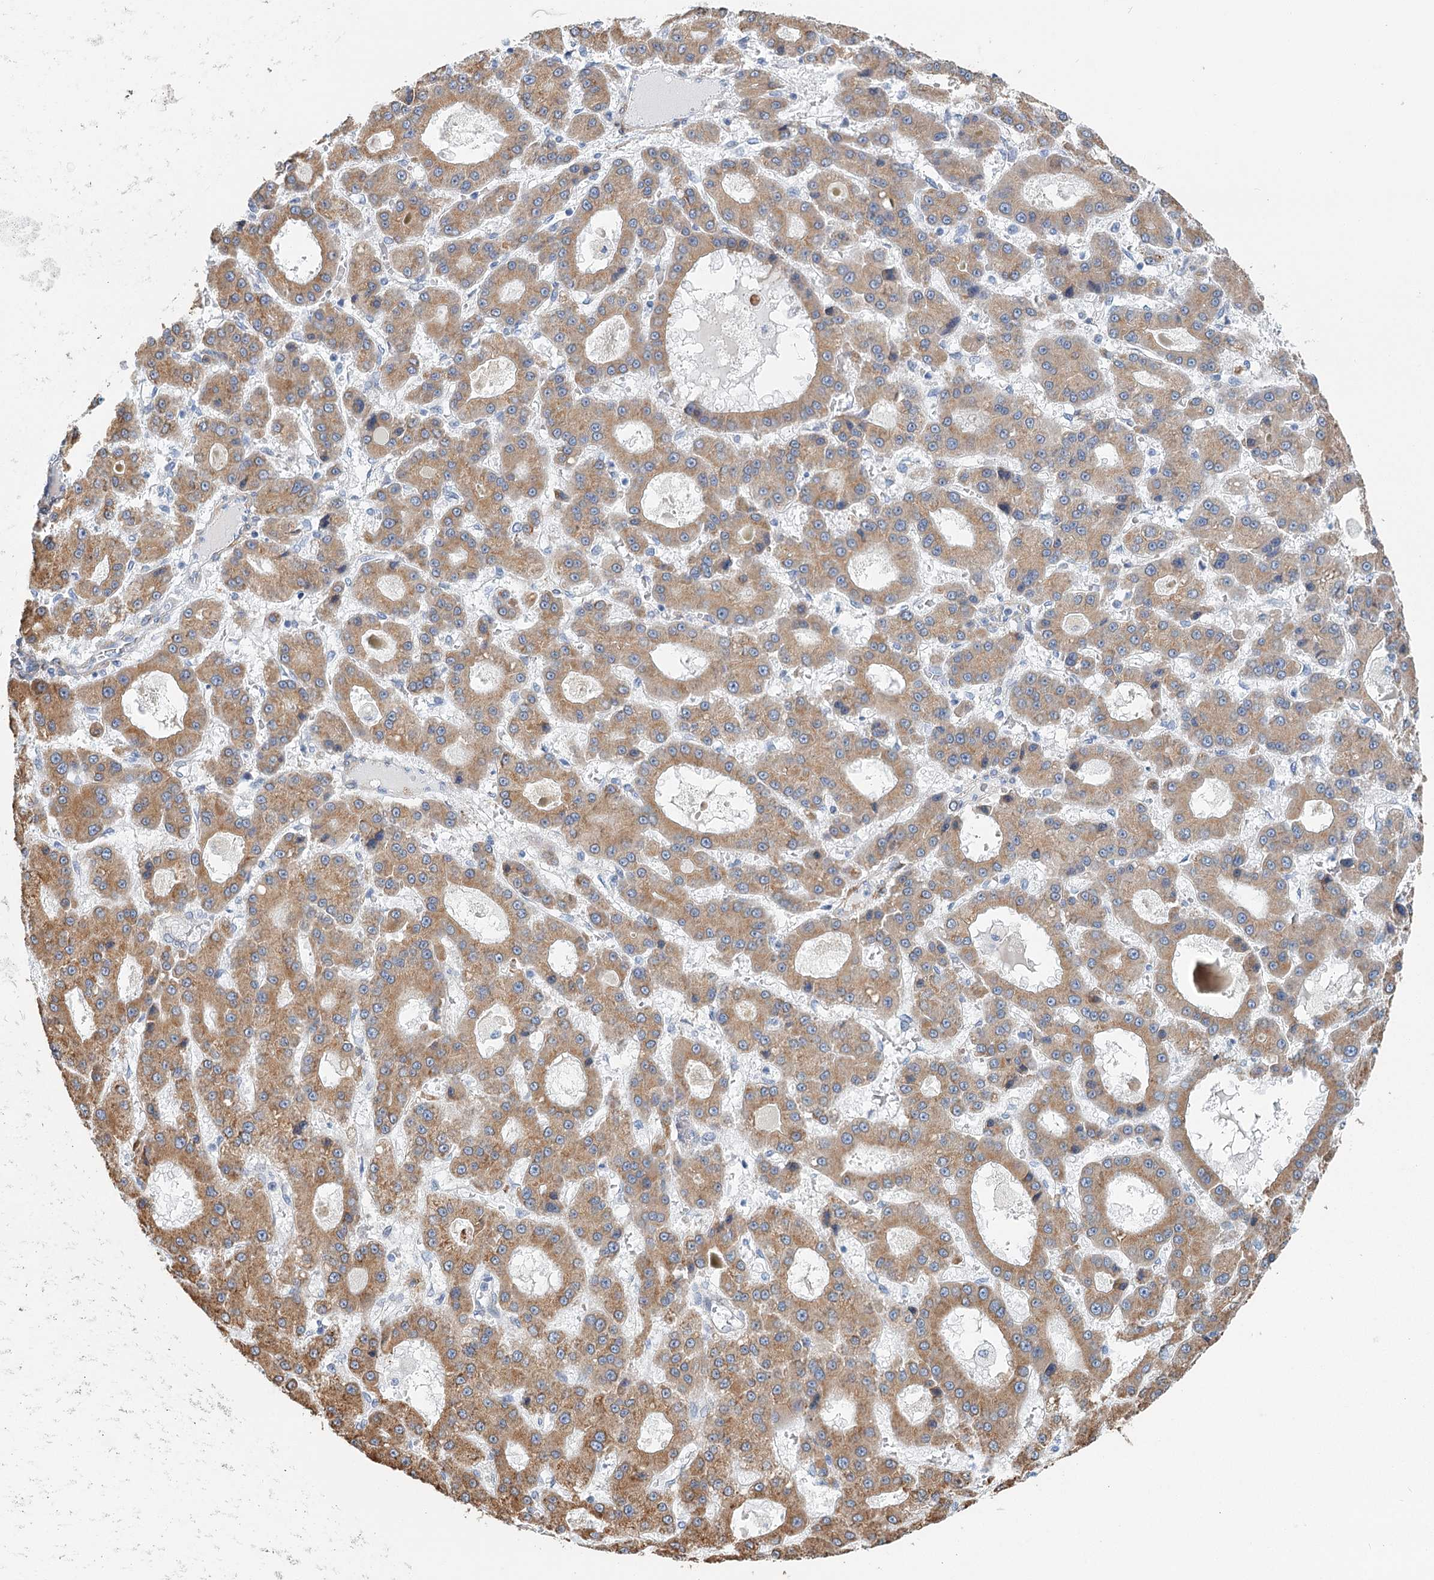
{"staining": {"intensity": "moderate", "quantity": ">75%", "location": "cytoplasmic/membranous"}, "tissue": "liver cancer", "cell_type": "Tumor cells", "image_type": "cancer", "snomed": [{"axis": "morphology", "description": "Carcinoma, Hepatocellular, NOS"}, {"axis": "topography", "description": "Liver"}], "caption": "Tumor cells show medium levels of moderate cytoplasmic/membranous positivity in about >75% of cells in human liver cancer (hepatocellular carcinoma). (brown staining indicates protein expression, while blue staining denotes nuclei).", "gene": "ZNF527", "patient": {"sex": "male", "age": 70}}